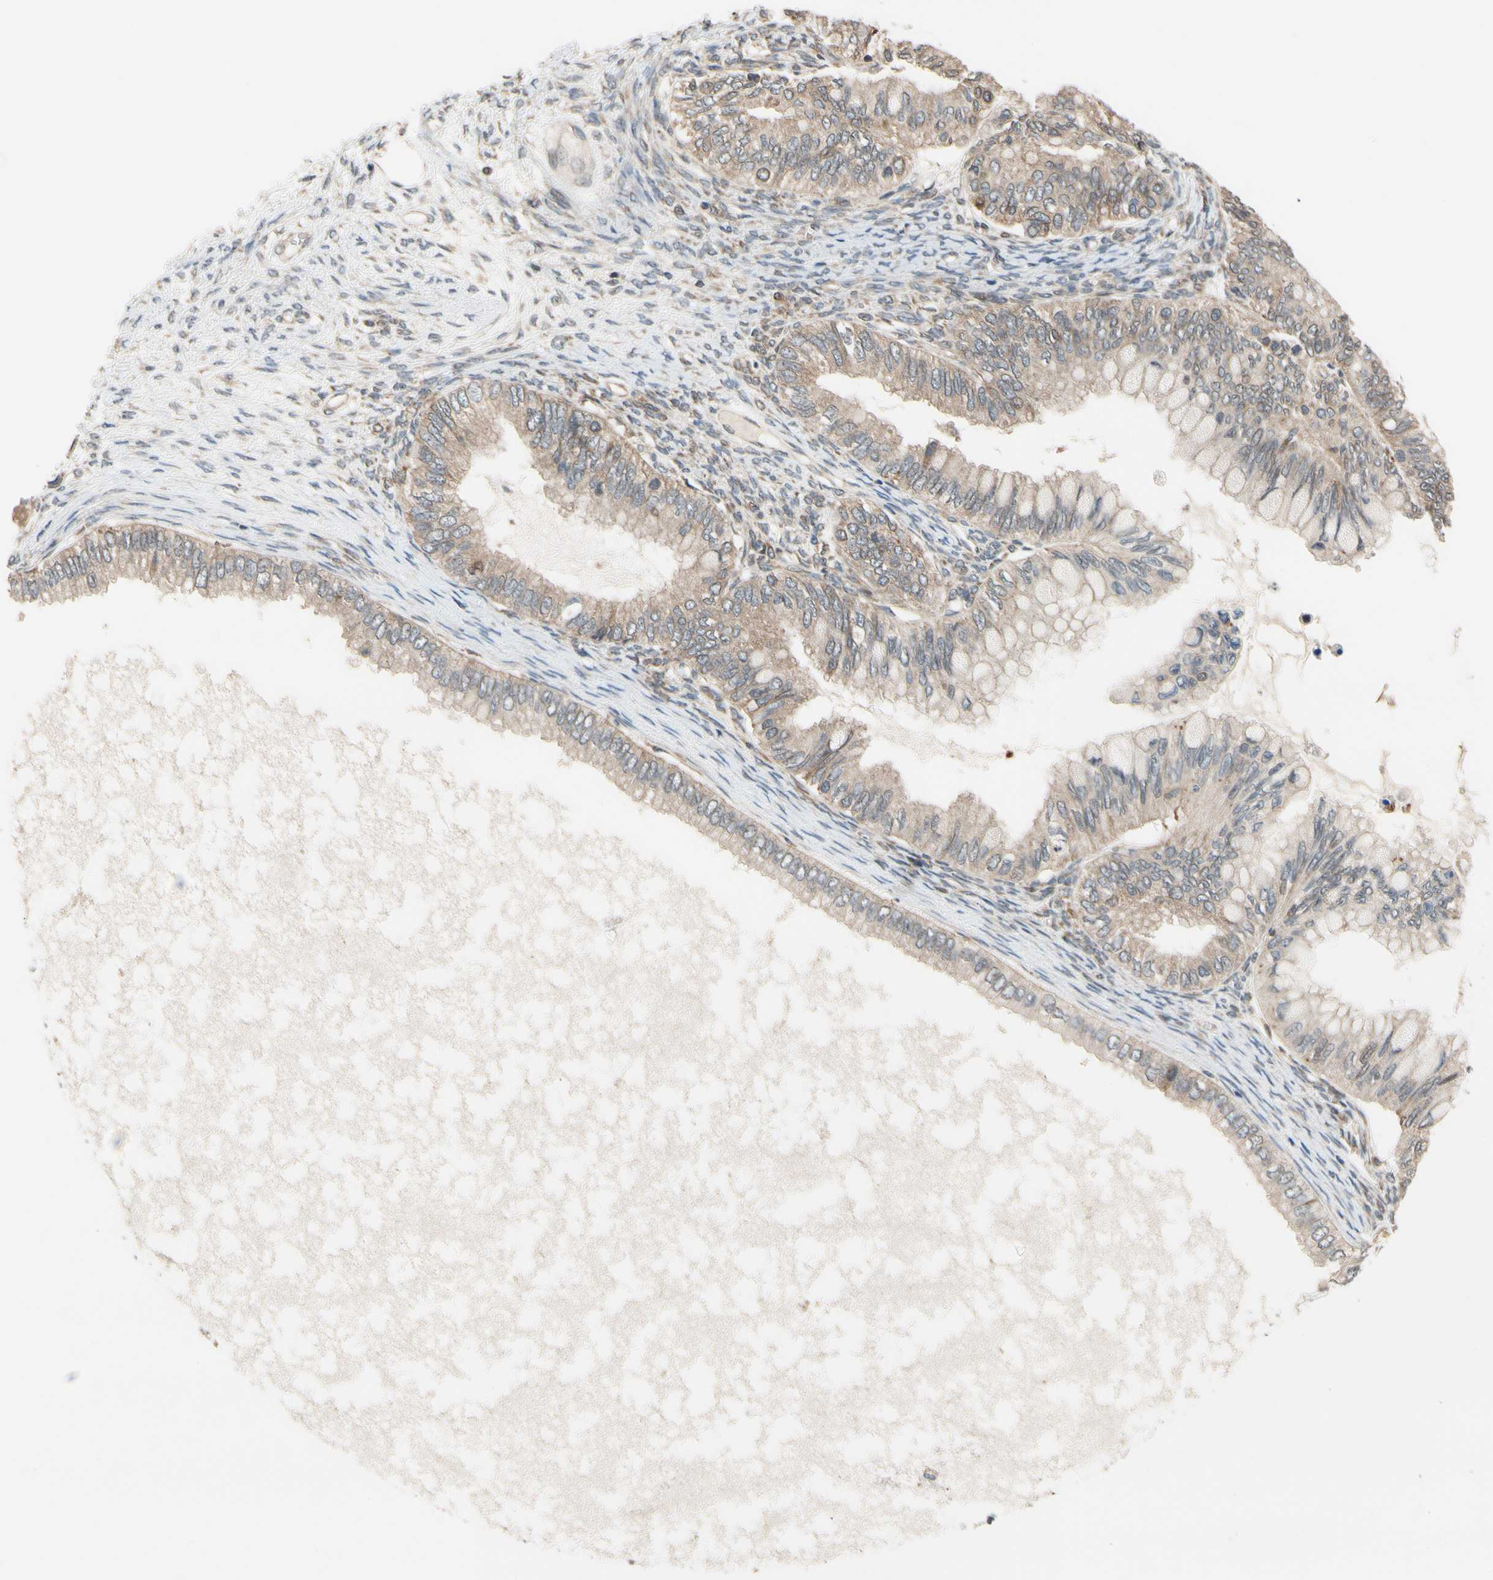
{"staining": {"intensity": "weak", "quantity": ">75%", "location": "cytoplasmic/membranous"}, "tissue": "ovarian cancer", "cell_type": "Tumor cells", "image_type": "cancer", "snomed": [{"axis": "morphology", "description": "Cystadenocarcinoma, mucinous, NOS"}, {"axis": "topography", "description": "Ovary"}], "caption": "DAB (3,3'-diaminobenzidine) immunohistochemical staining of ovarian mucinous cystadenocarcinoma displays weak cytoplasmic/membranous protein positivity in approximately >75% of tumor cells.", "gene": "ANKHD1", "patient": {"sex": "female", "age": 80}}